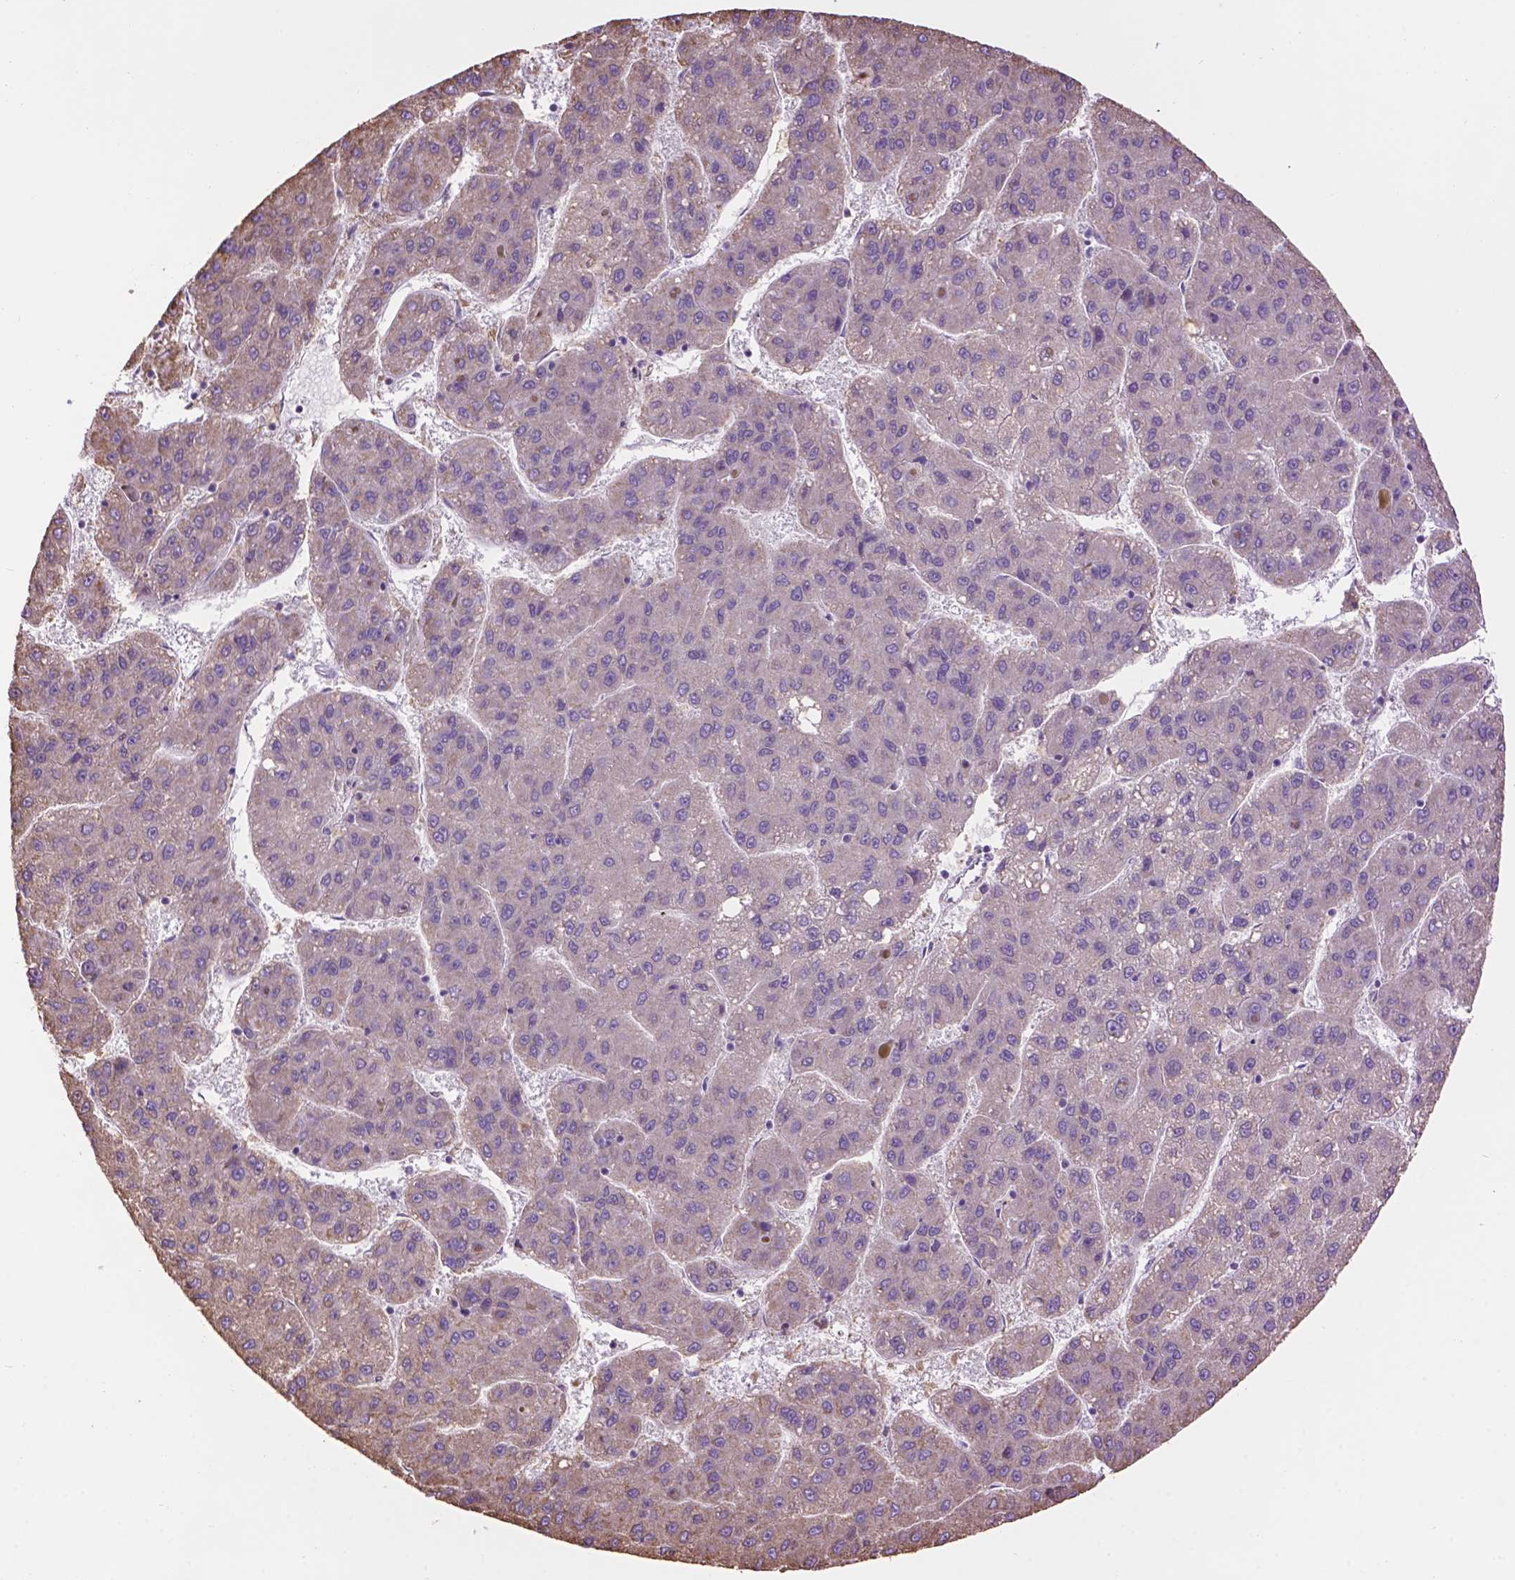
{"staining": {"intensity": "negative", "quantity": "none", "location": "none"}, "tissue": "liver cancer", "cell_type": "Tumor cells", "image_type": "cancer", "snomed": [{"axis": "morphology", "description": "Carcinoma, Hepatocellular, NOS"}, {"axis": "topography", "description": "Liver"}], "caption": "The histopathology image exhibits no significant positivity in tumor cells of liver hepatocellular carcinoma.", "gene": "PPP2R5E", "patient": {"sex": "female", "age": 82}}